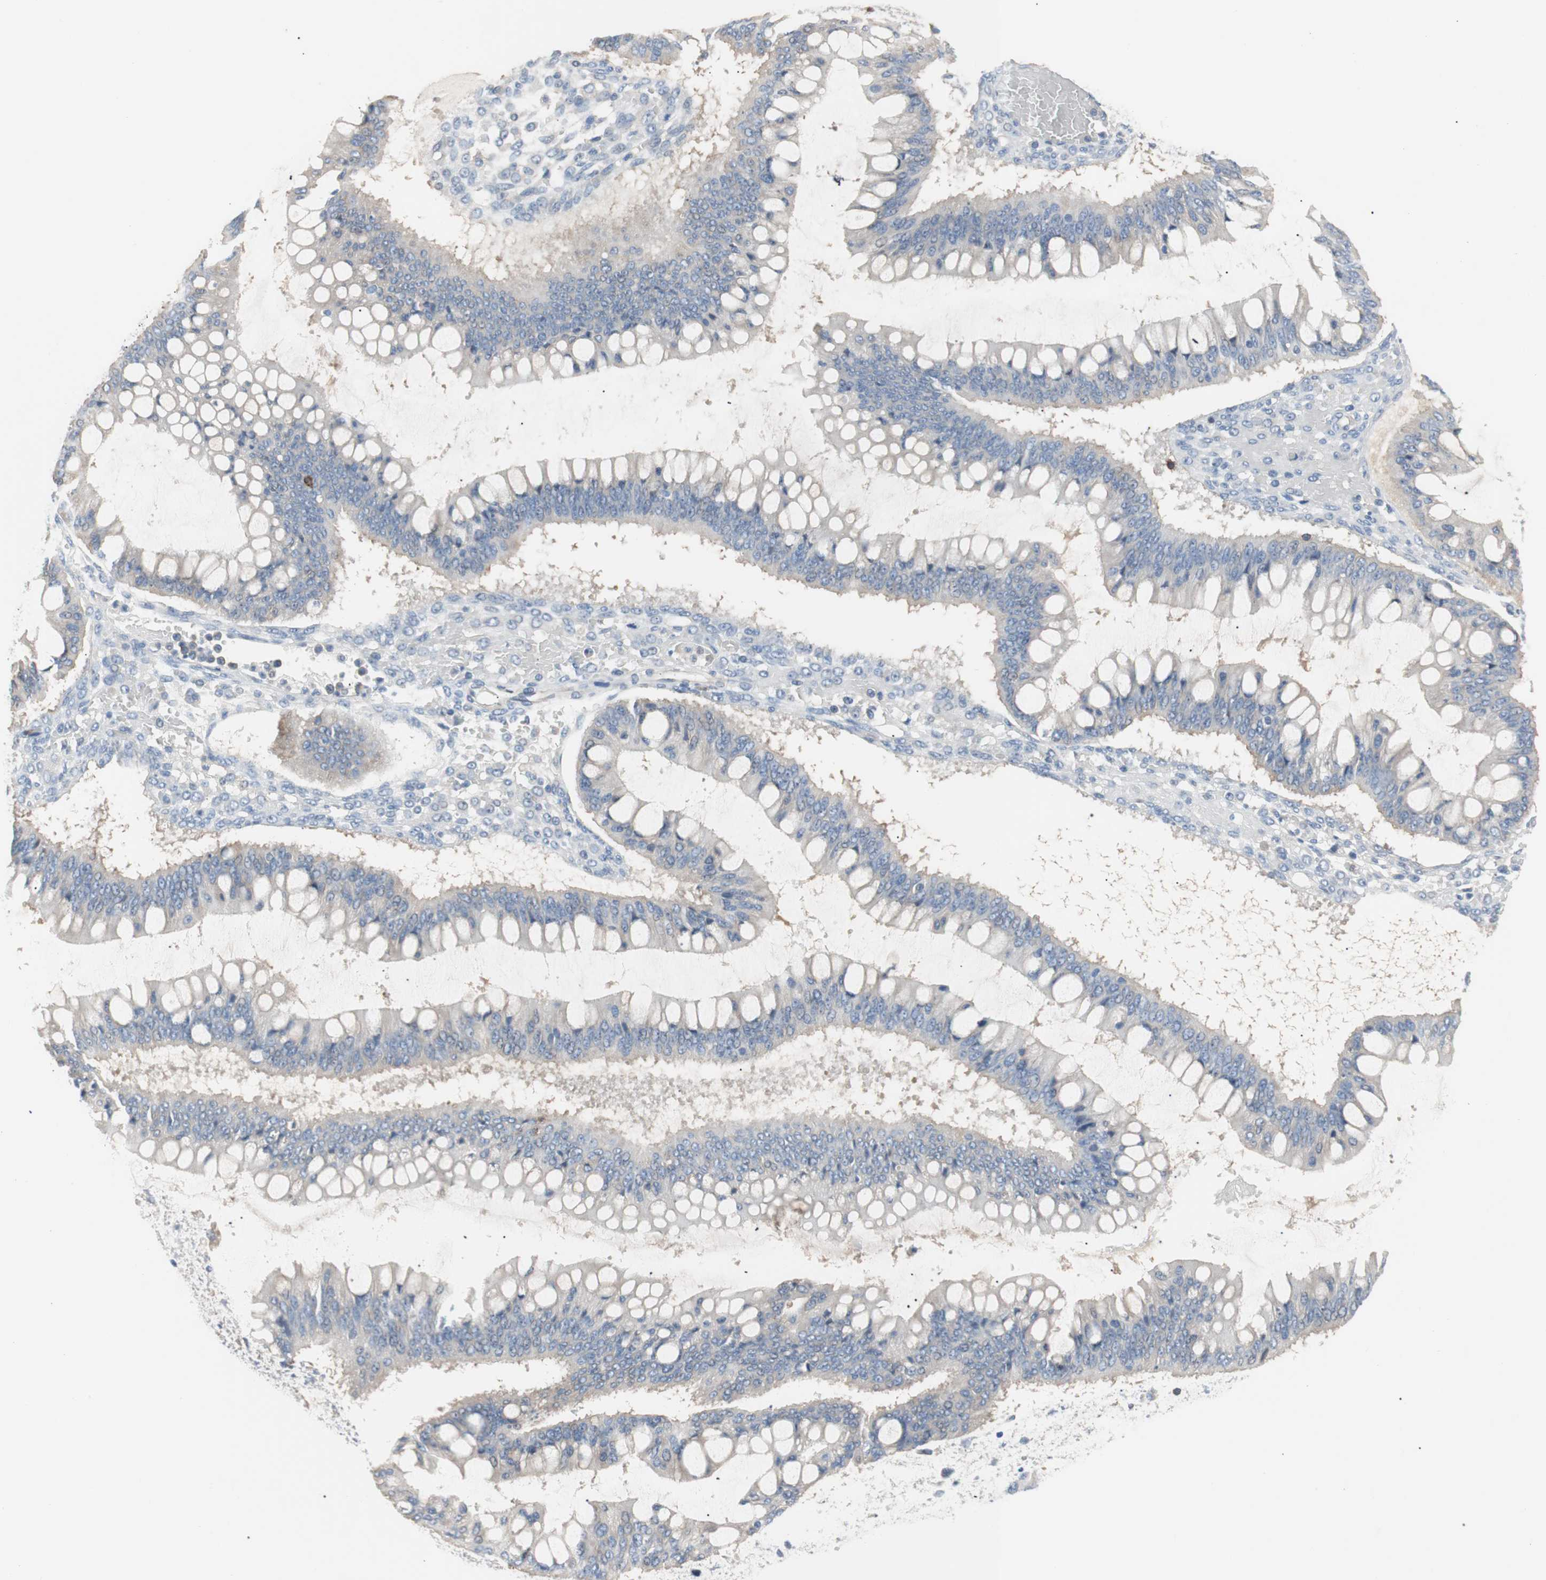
{"staining": {"intensity": "negative", "quantity": "none", "location": "none"}, "tissue": "ovarian cancer", "cell_type": "Tumor cells", "image_type": "cancer", "snomed": [{"axis": "morphology", "description": "Cystadenocarcinoma, mucinous, NOS"}, {"axis": "topography", "description": "Ovary"}], "caption": "This is an immunohistochemistry photomicrograph of ovarian cancer. There is no expression in tumor cells.", "gene": "TNFRSF18", "patient": {"sex": "female", "age": 73}}